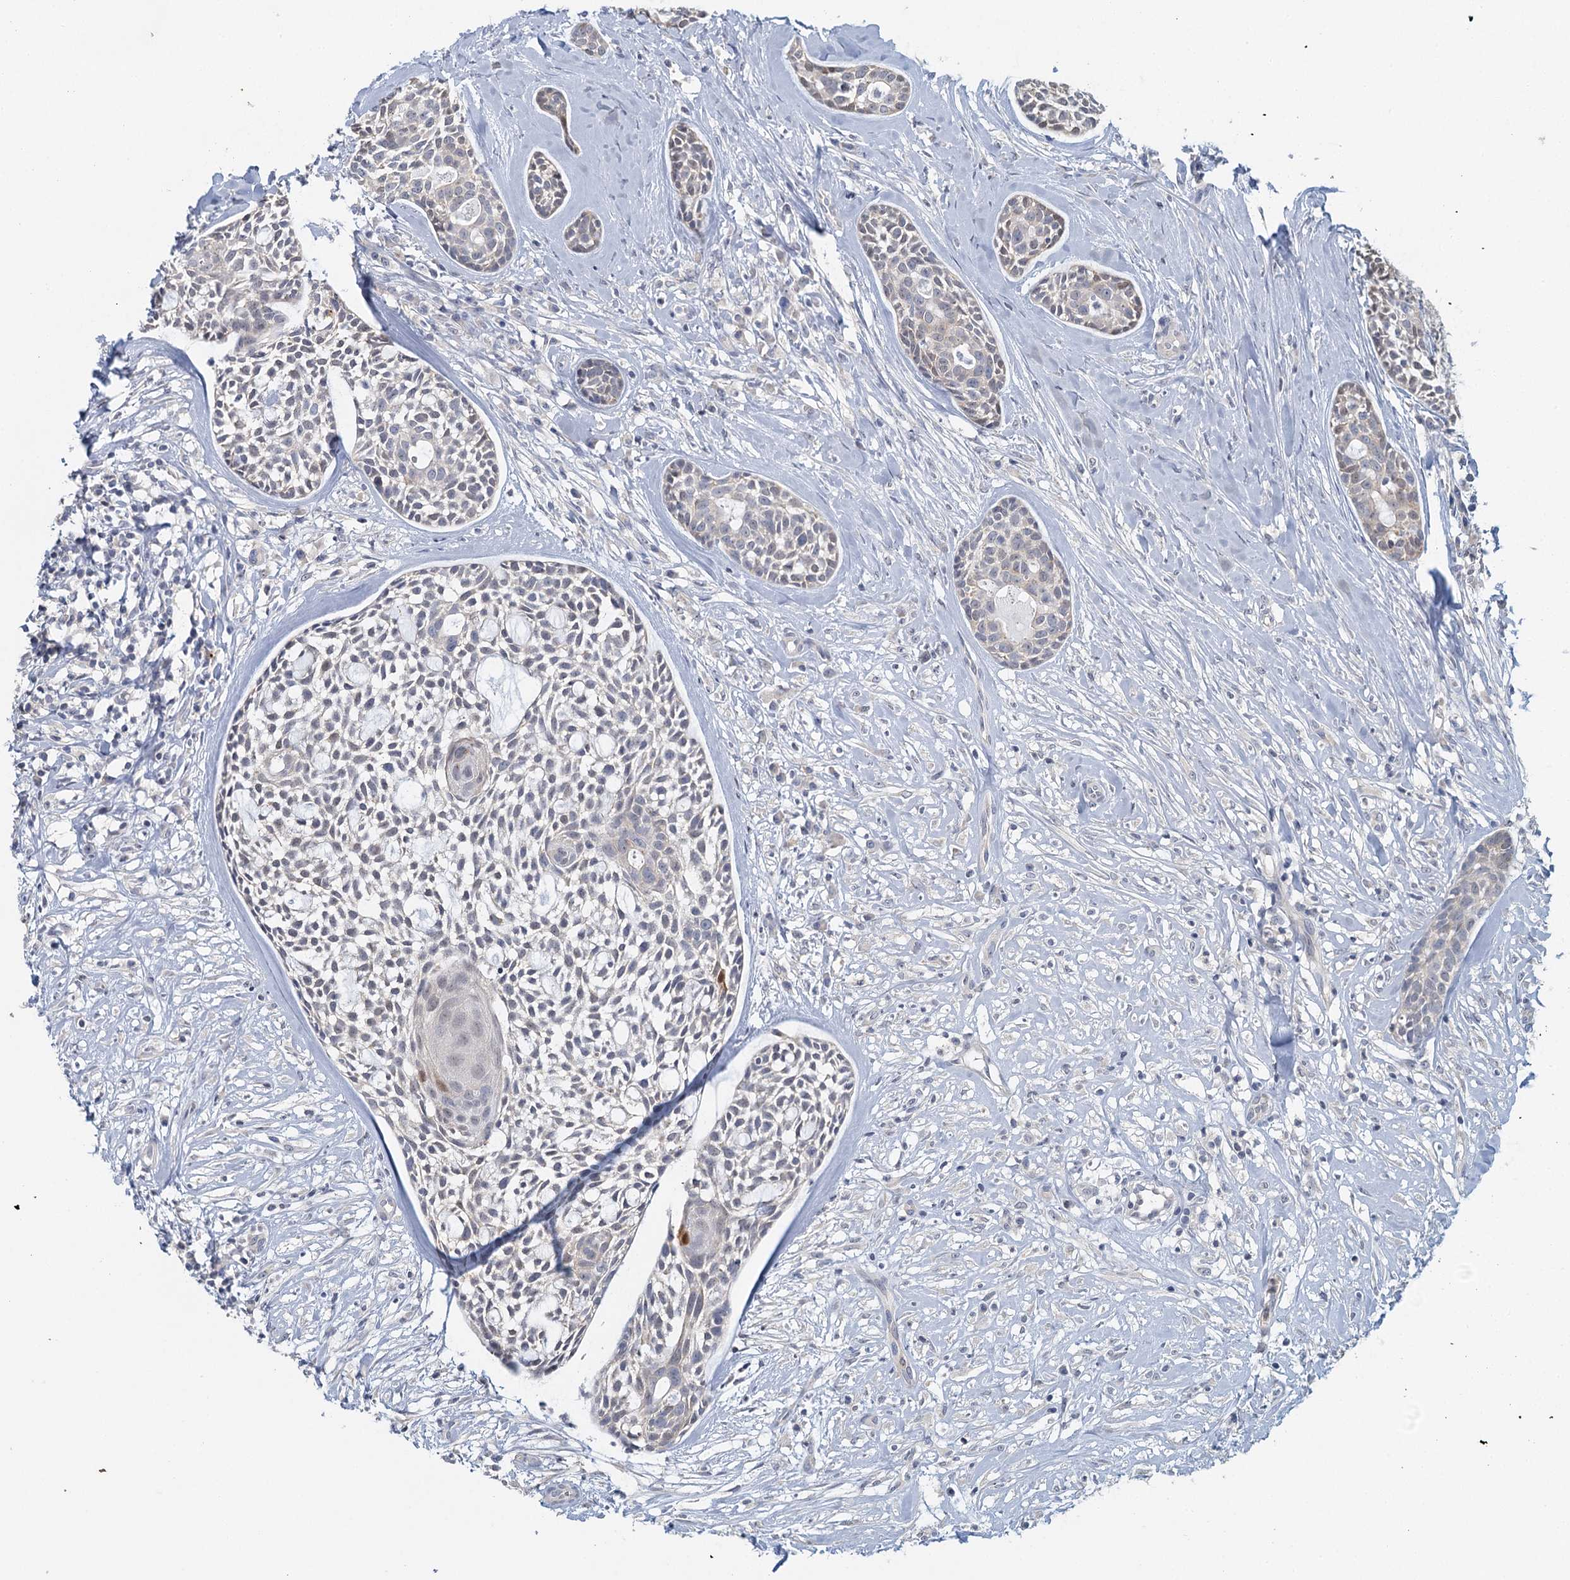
{"staining": {"intensity": "weak", "quantity": "<25%", "location": "cytoplasmic/membranous"}, "tissue": "head and neck cancer", "cell_type": "Tumor cells", "image_type": "cancer", "snomed": [{"axis": "morphology", "description": "Adenocarcinoma, NOS"}, {"axis": "topography", "description": "Subcutis"}, {"axis": "topography", "description": "Head-Neck"}], "caption": "An immunohistochemistry photomicrograph of head and neck cancer is shown. There is no staining in tumor cells of head and neck cancer.", "gene": "MYO7B", "patient": {"sex": "female", "age": 73}}